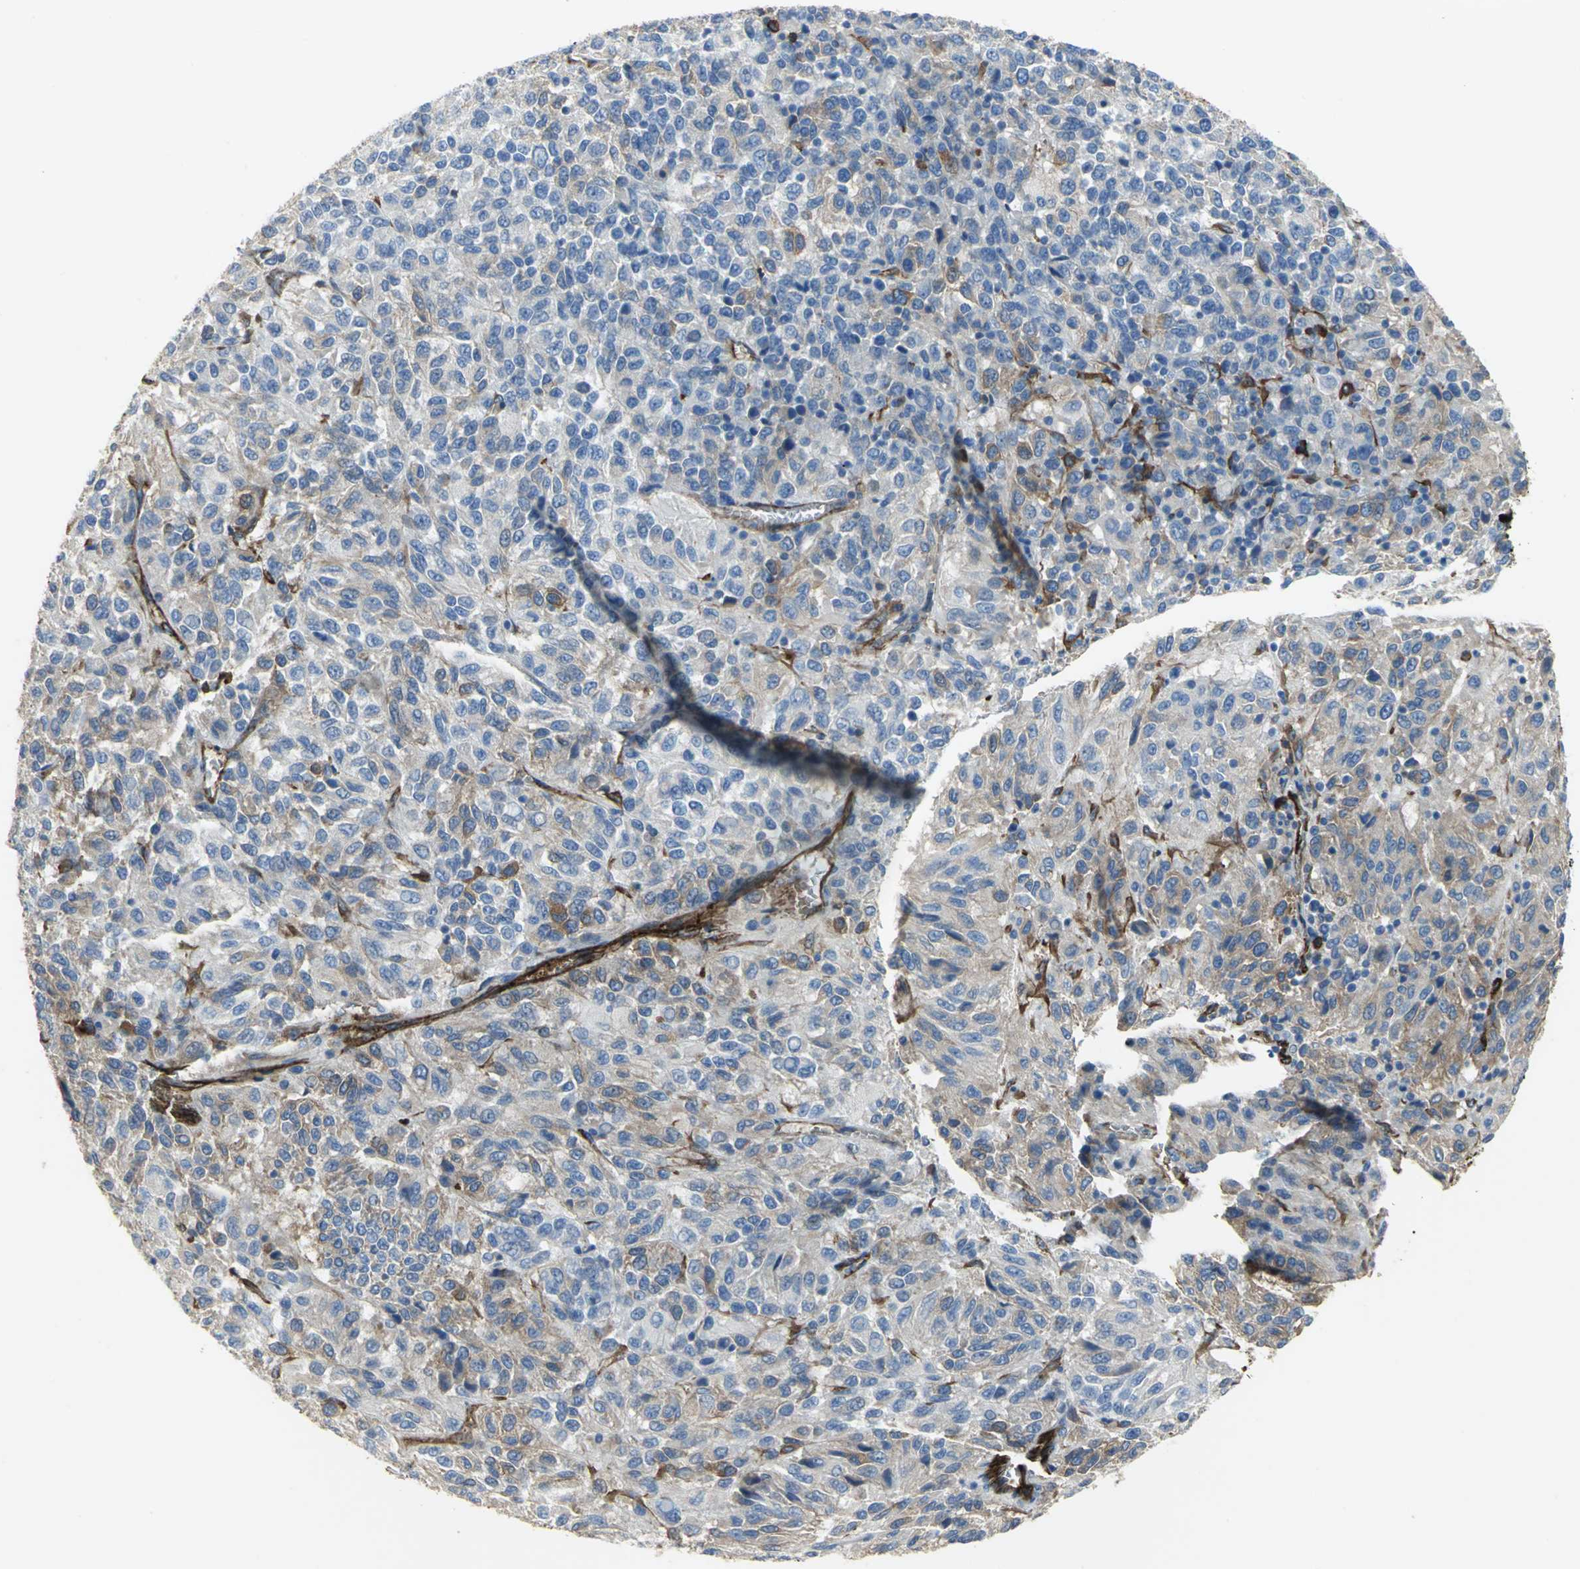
{"staining": {"intensity": "weak", "quantity": ">75%", "location": "cytoplasmic/membranous"}, "tissue": "melanoma", "cell_type": "Tumor cells", "image_type": "cancer", "snomed": [{"axis": "morphology", "description": "Malignant melanoma, Metastatic site"}, {"axis": "topography", "description": "Lung"}], "caption": "Malignant melanoma (metastatic site) stained with a brown dye displays weak cytoplasmic/membranous positive staining in about >75% of tumor cells.", "gene": "FLNB", "patient": {"sex": "male", "age": 64}}